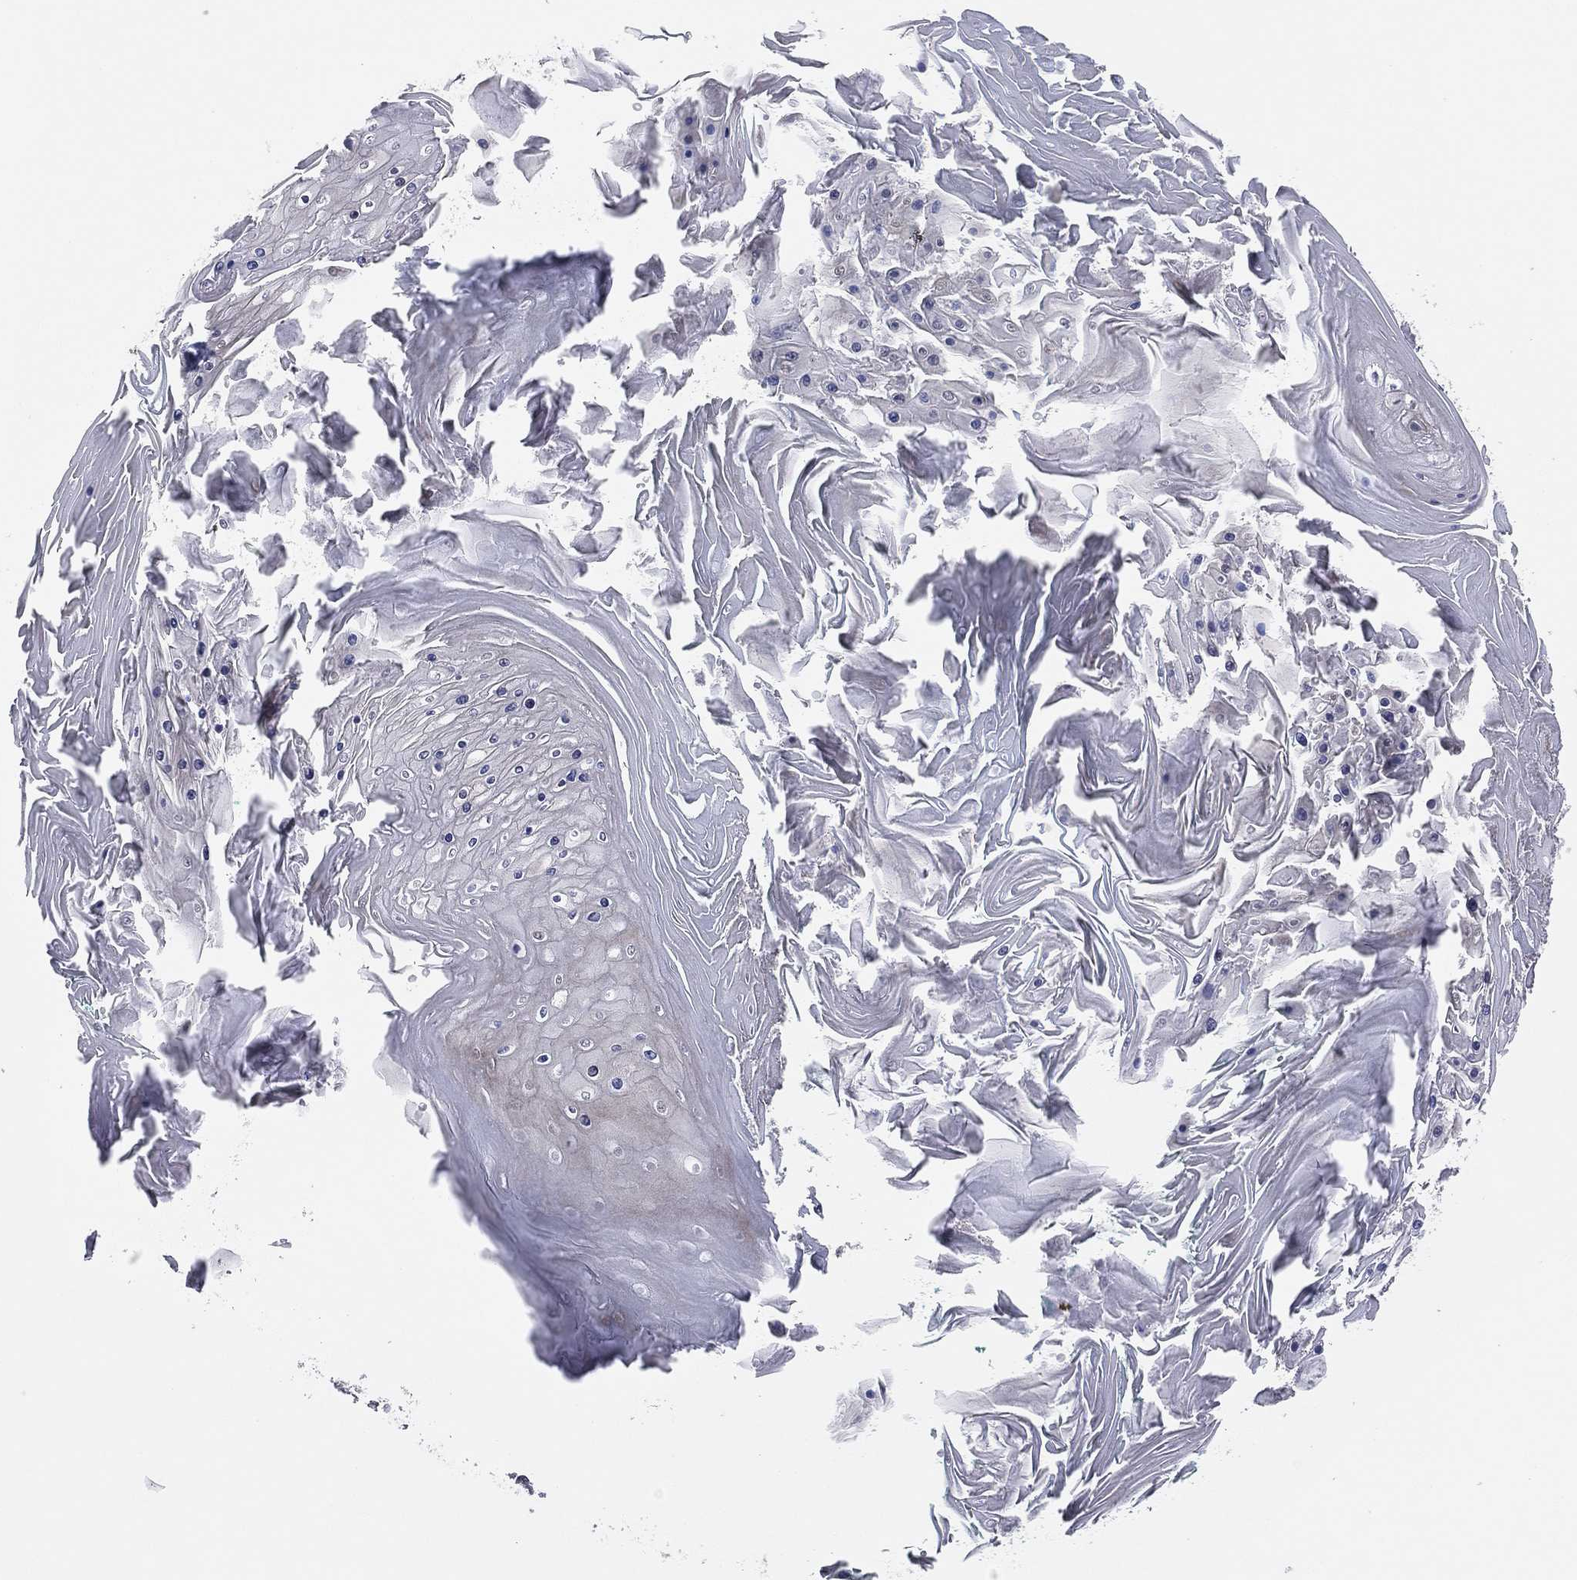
{"staining": {"intensity": "strong", "quantity": "<25%", "location": "cytoplasmic/membranous"}, "tissue": "skin cancer", "cell_type": "Tumor cells", "image_type": "cancer", "snomed": [{"axis": "morphology", "description": "Squamous cell carcinoma, NOS"}, {"axis": "topography", "description": "Skin"}], "caption": "The histopathology image exhibits a brown stain indicating the presence of a protein in the cytoplasmic/membranous of tumor cells in squamous cell carcinoma (skin). The protein is shown in brown color, while the nuclei are stained blue.", "gene": "SNCG", "patient": {"sex": "male", "age": 62}}